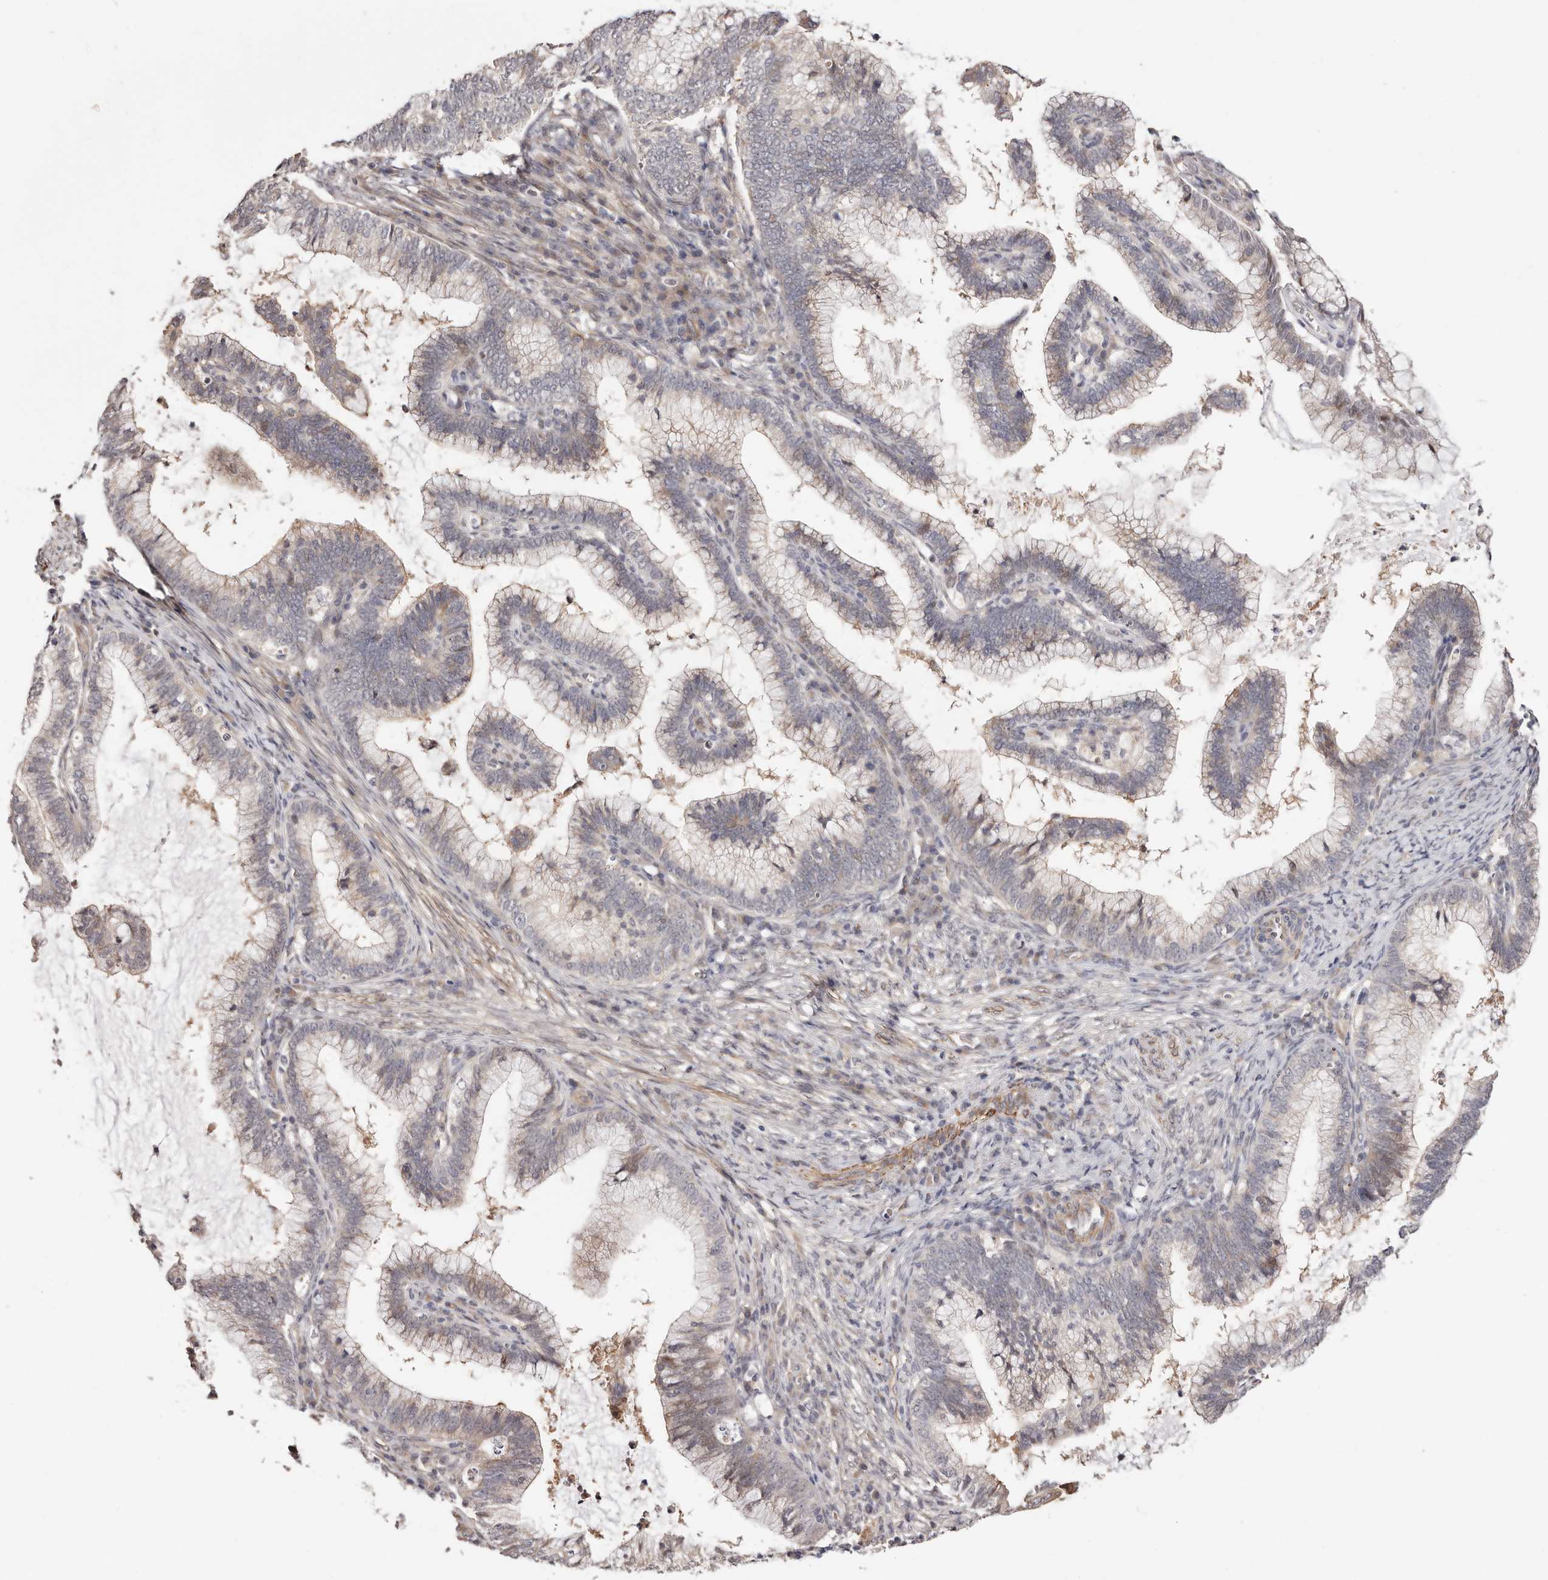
{"staining": {"intensity": "negative", "quantity": "none", "location": "none"}, "tissue": "cervical cancer", "cell_type": "Tumor cells", "image_type": "cancer", "snomed": [{"axis": "morphology", "description": "Adenocarcinoma, NOS"}, {"axis": "topography", "description": "Cervix"}], "caption": "High magnification brightfield microscopy of cervical adenocarcinoma stained with DAB (3,3'-diaminobenzidine) (brown) and counterstained with hematoxylin (blue): tumor cells show no significant positivity.", "gene": "TRIP13", "patient": {"sex": "female", "age": 36}}